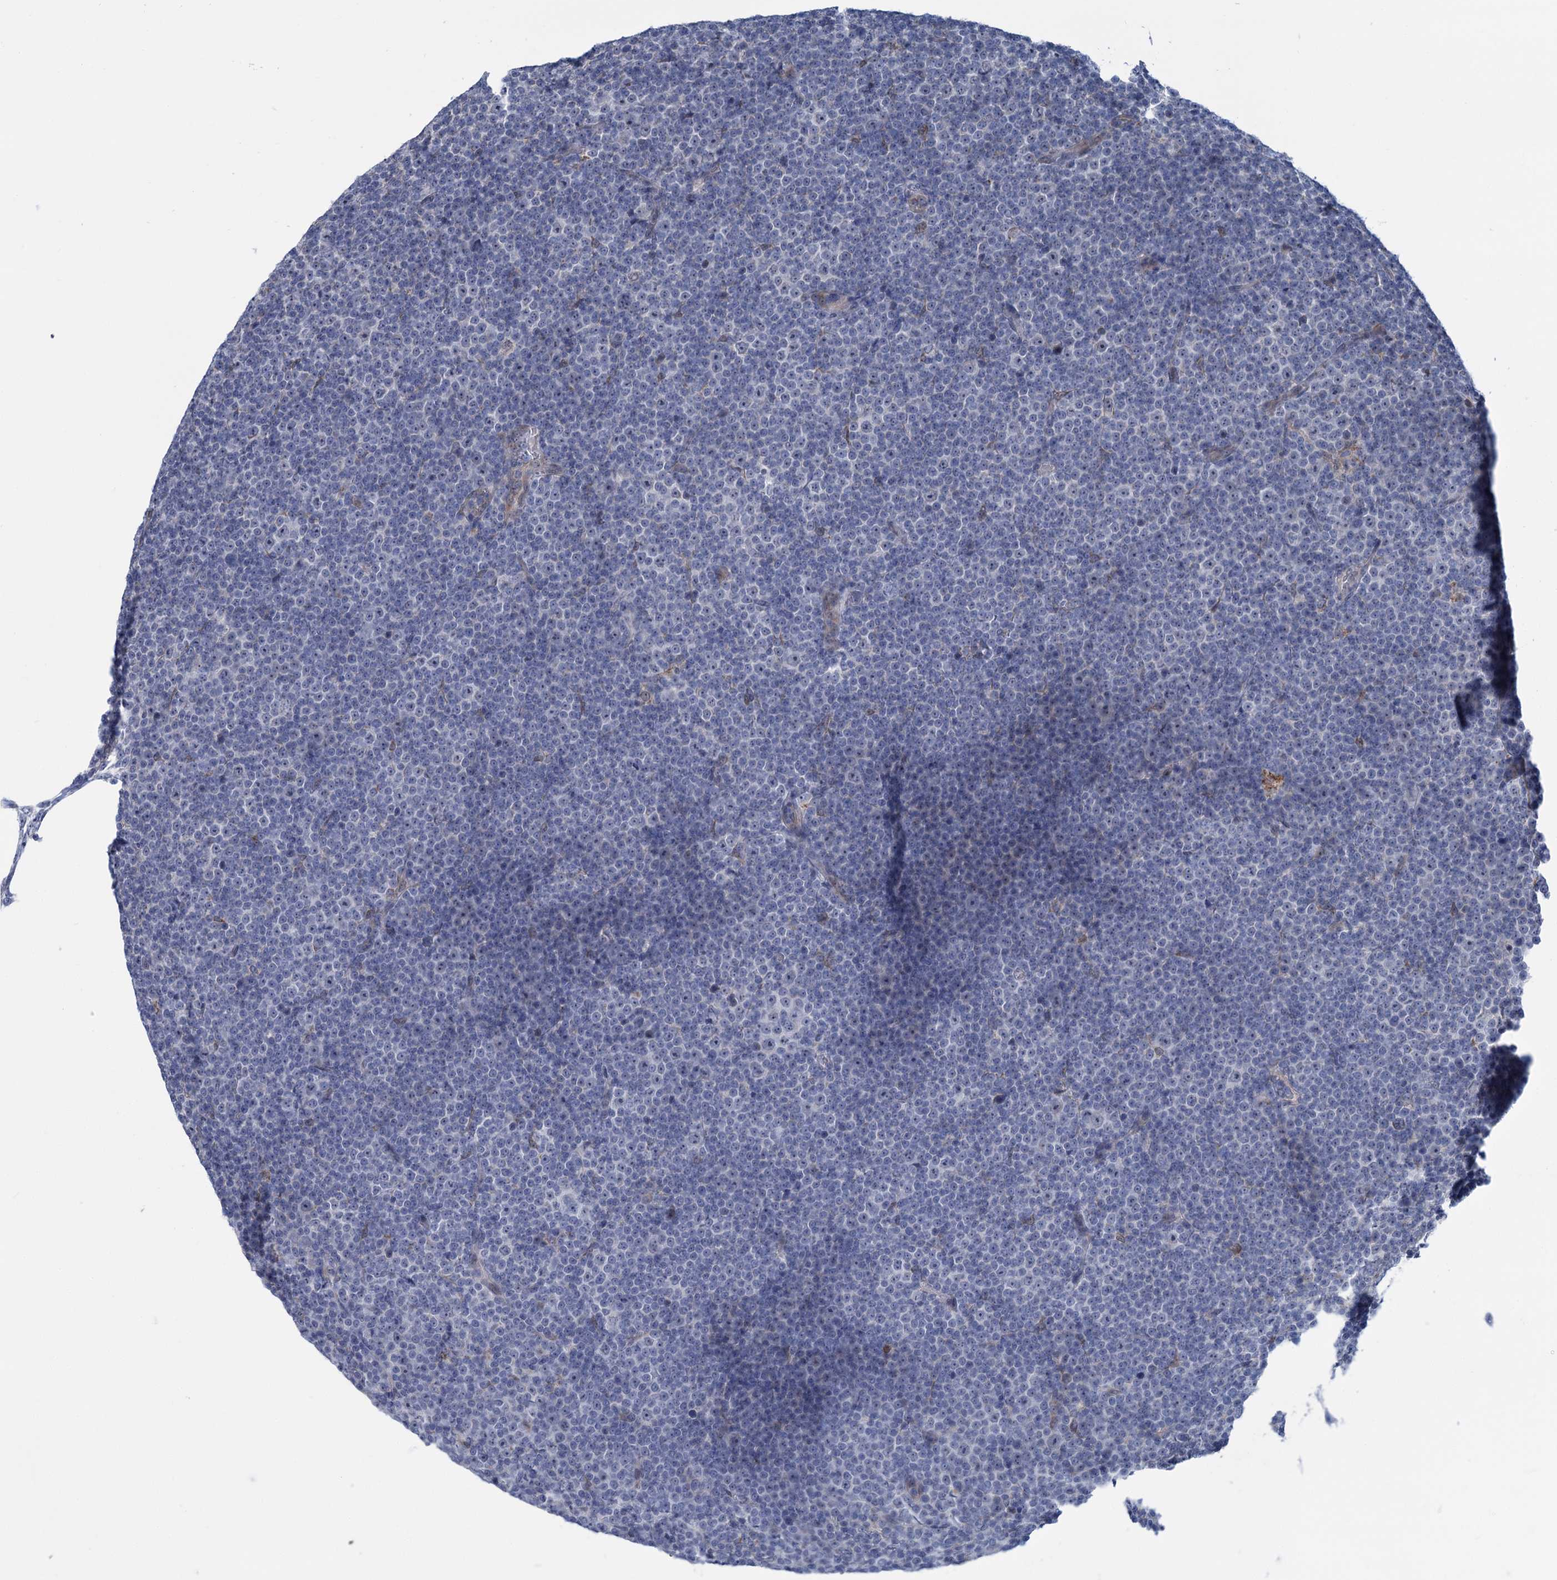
{"staining": {"intensity": "negative", "quantity": "none", "location": "none"}, "tissue": "lymphoma", "cell_type": "Tumor cells", "image_type": "cancer", "snomed": [{"axis": "morphology", "description": "Malignant lymphoma, non-Hodgkin's type, Low grade"}, {"axis": "topography", "description": "Lymph node"}], "caption": "High power microscopy micrograph of an IHC photomicrograph of malignant lymphoma, non-Hodgkin's type (low-grade), revealing no significant expression in tumor cells.", "gene": "LPIN1", "patient": {"sex": "female", "age": 67}}